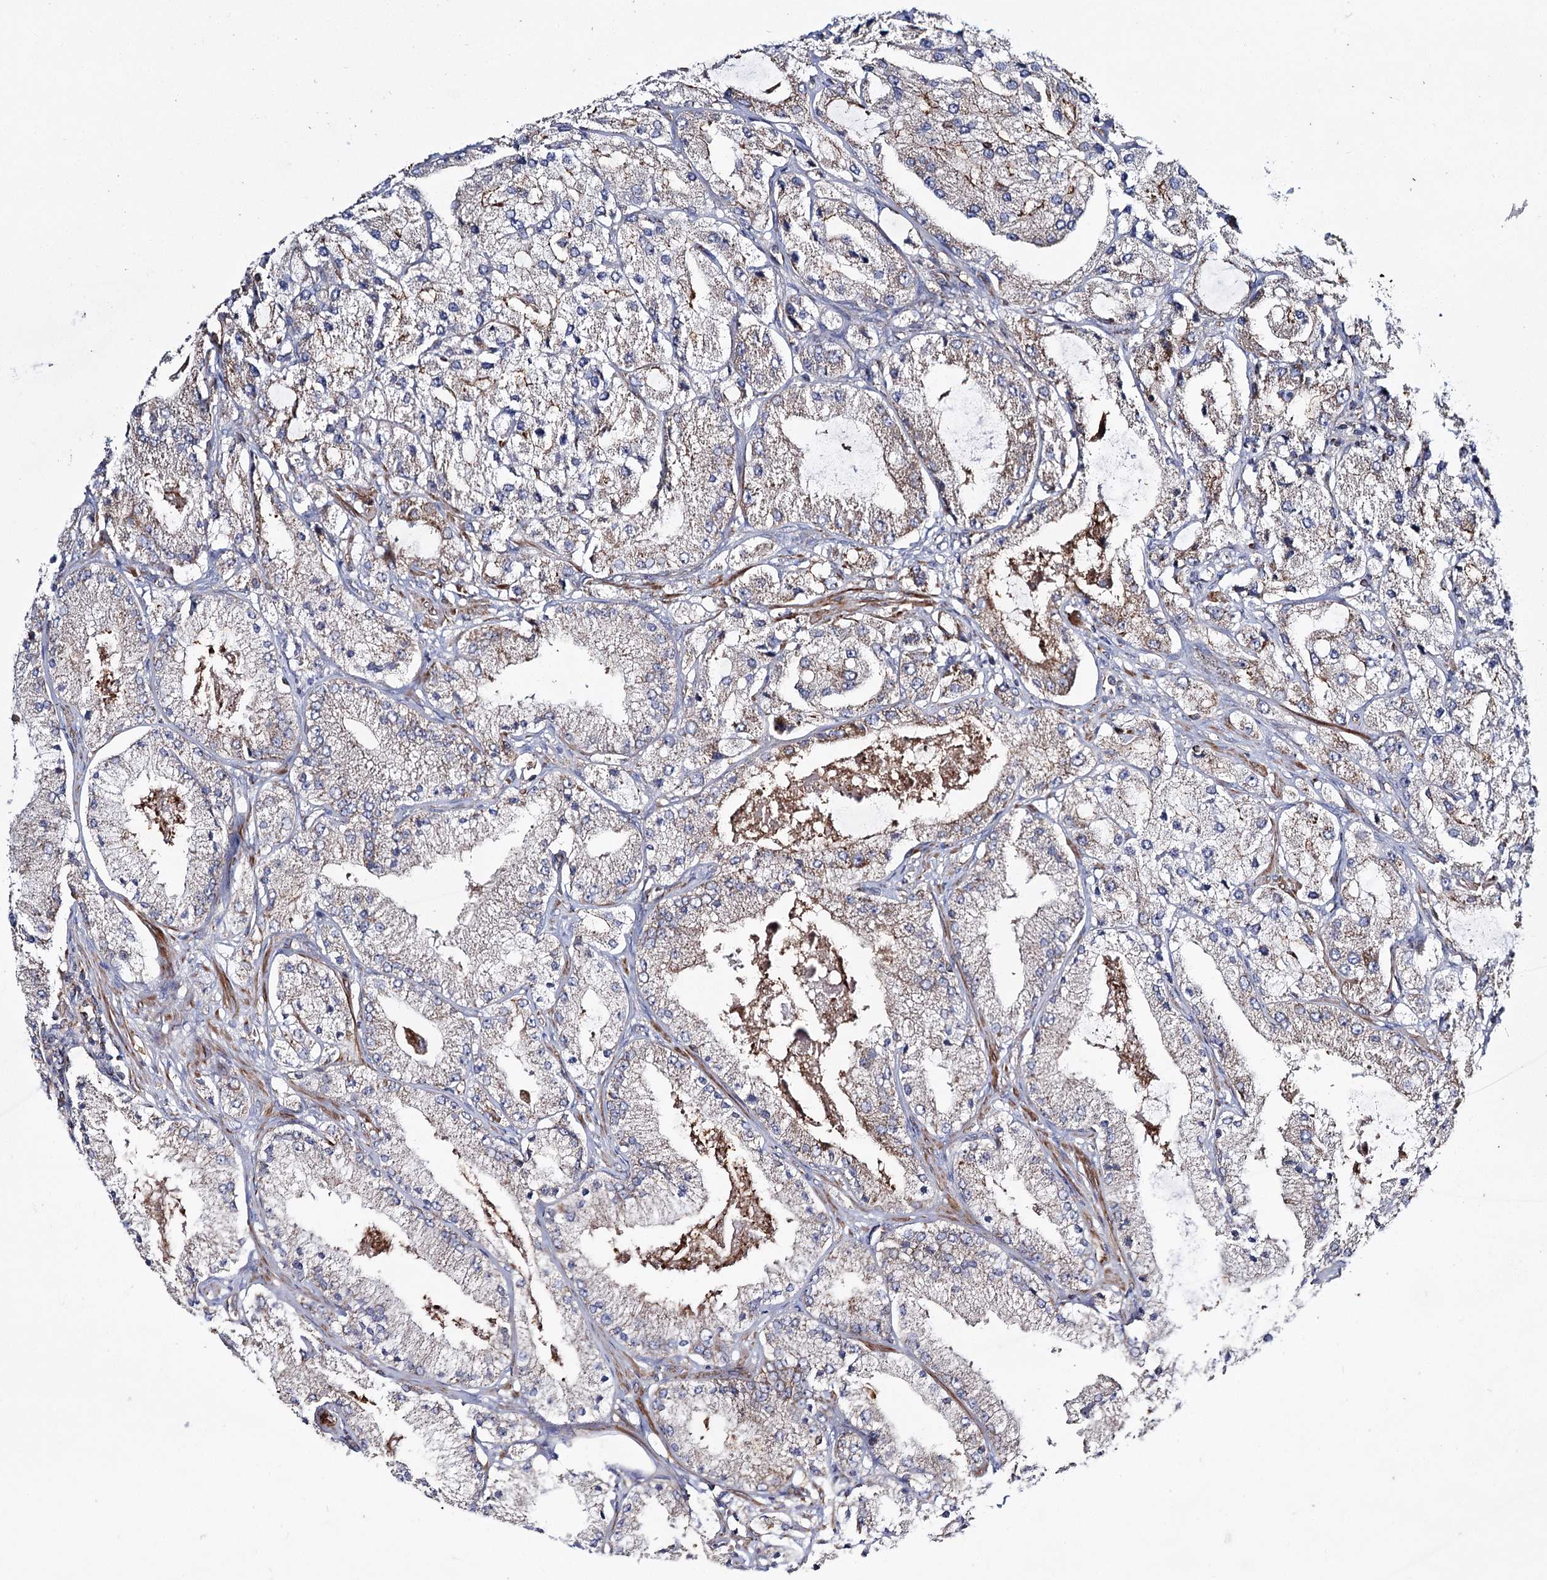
{"staining": {"intensity": "weak", "quantity": ">75%", "location": "cytoplasmic/membranous"}, "tissue": "prostate cancer", "cell_type": "Tumor cells", "image_type": "cancer", "snomed": [{"axis": "morphology", "description": "Adenocarcinoma, Low grade"}, {"axis": "topography", "description": "Prostate"}], "caption": "Immunohistochemistry (DAB) staining of prostate cancer shows weak cytoplasmic/membranous protein staining in approximately >75% of tumor cells.", "gene": "THUMPD3", "patient": {"sex": "male", "age": 69}}